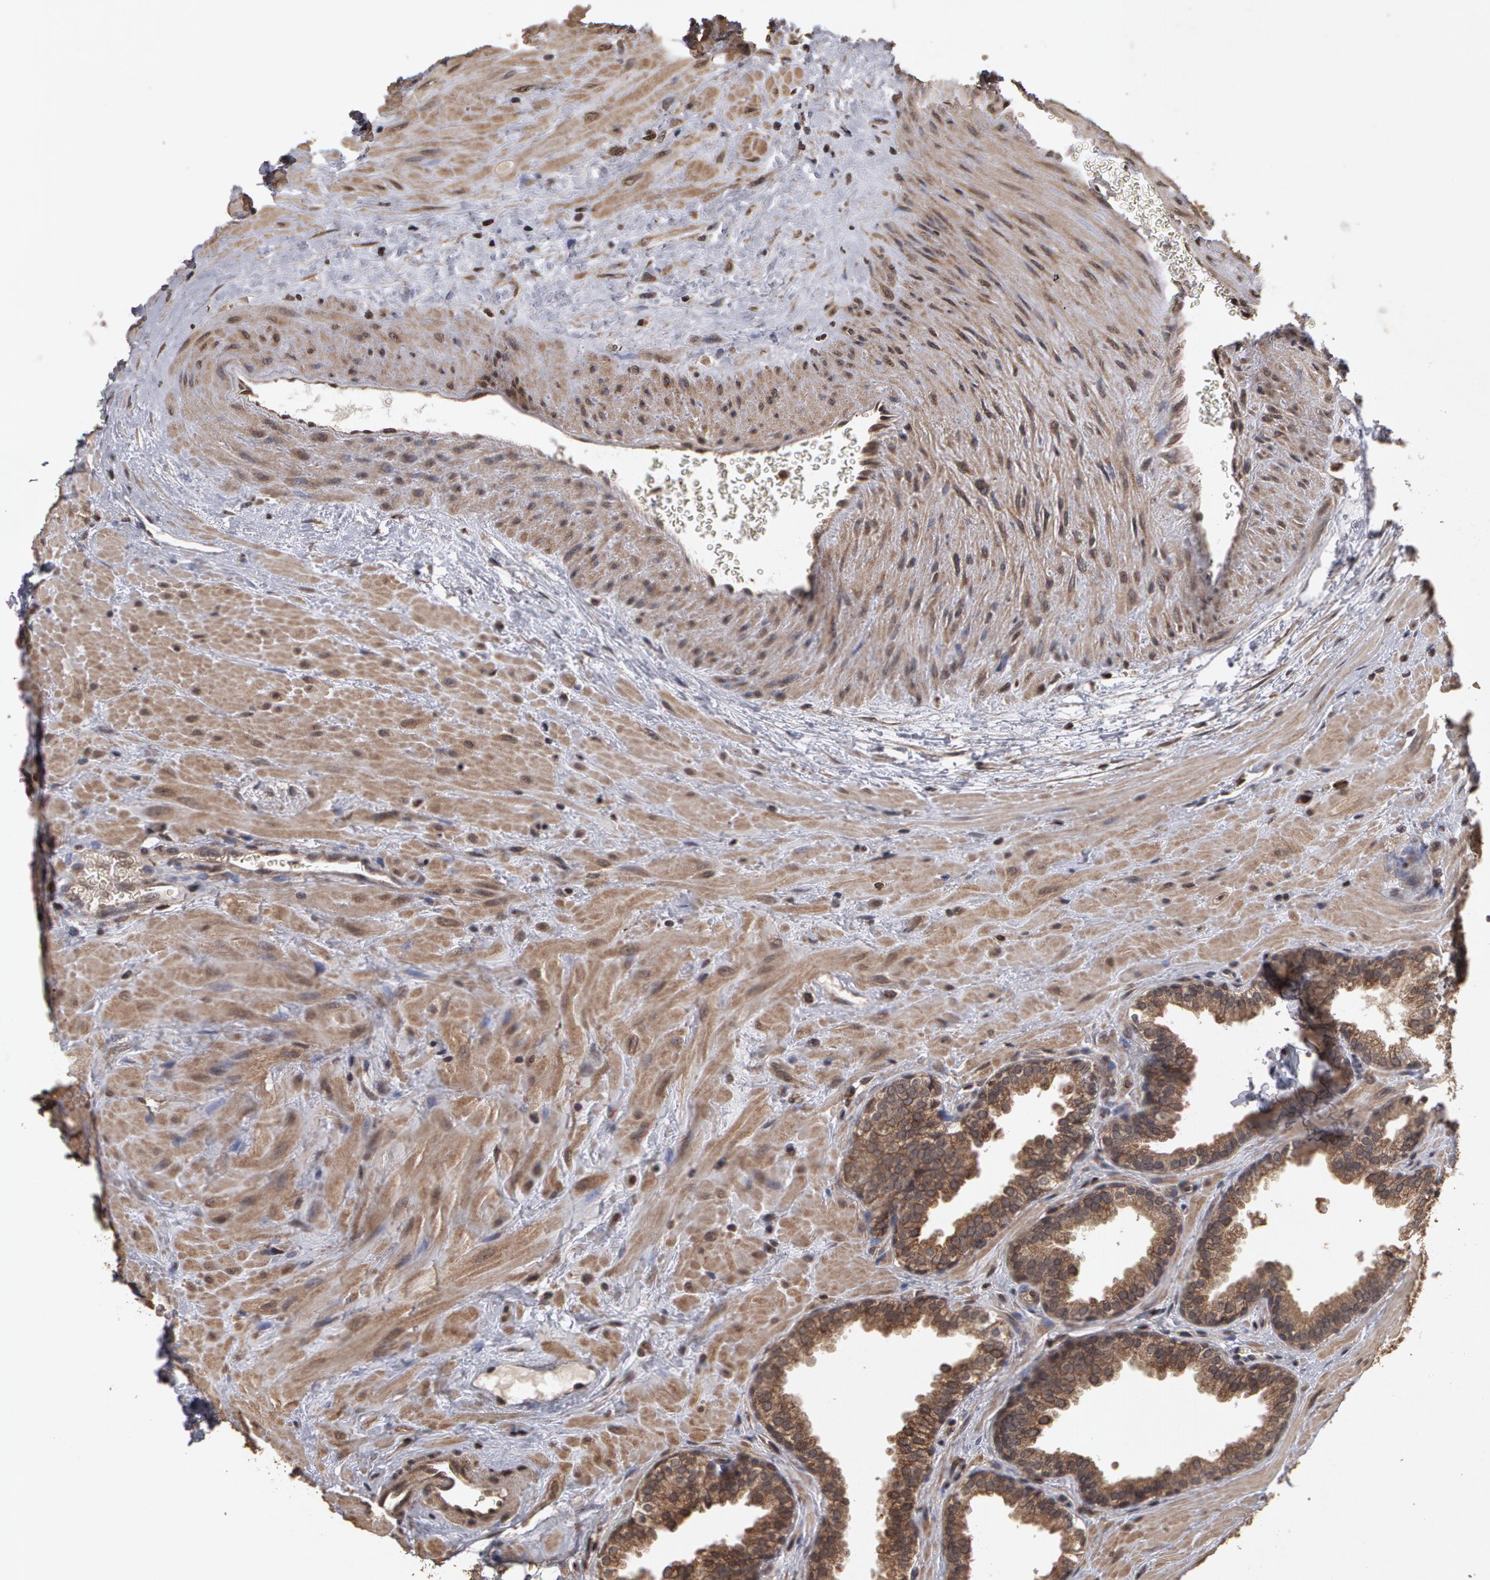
{"staining": {"intensity": "weak", "quantity": ">75%", "location": "cytoplasmic/membranous"}, "tissue": "prostate", "cell_type": "Glandular cells", "image_type": "normal", "snomed": [{"axis": "morphology", "description": "Normal tissue, NOS"}, {"axis": "topography", "description": "Prostate"}], "caption": "IHC of unremarkable human prostate displays low levels of weak cytoplasmic/membranous staining in approximately >75% of glandular cells. The protein is stained brown, and the nuclei are stained in blue (DAB (3,3'-diaminobenzidine) IHC with brightfield microscopy, high magnification).", "gene": "CALR", "patient": {"sex": "male", "age": 51}}